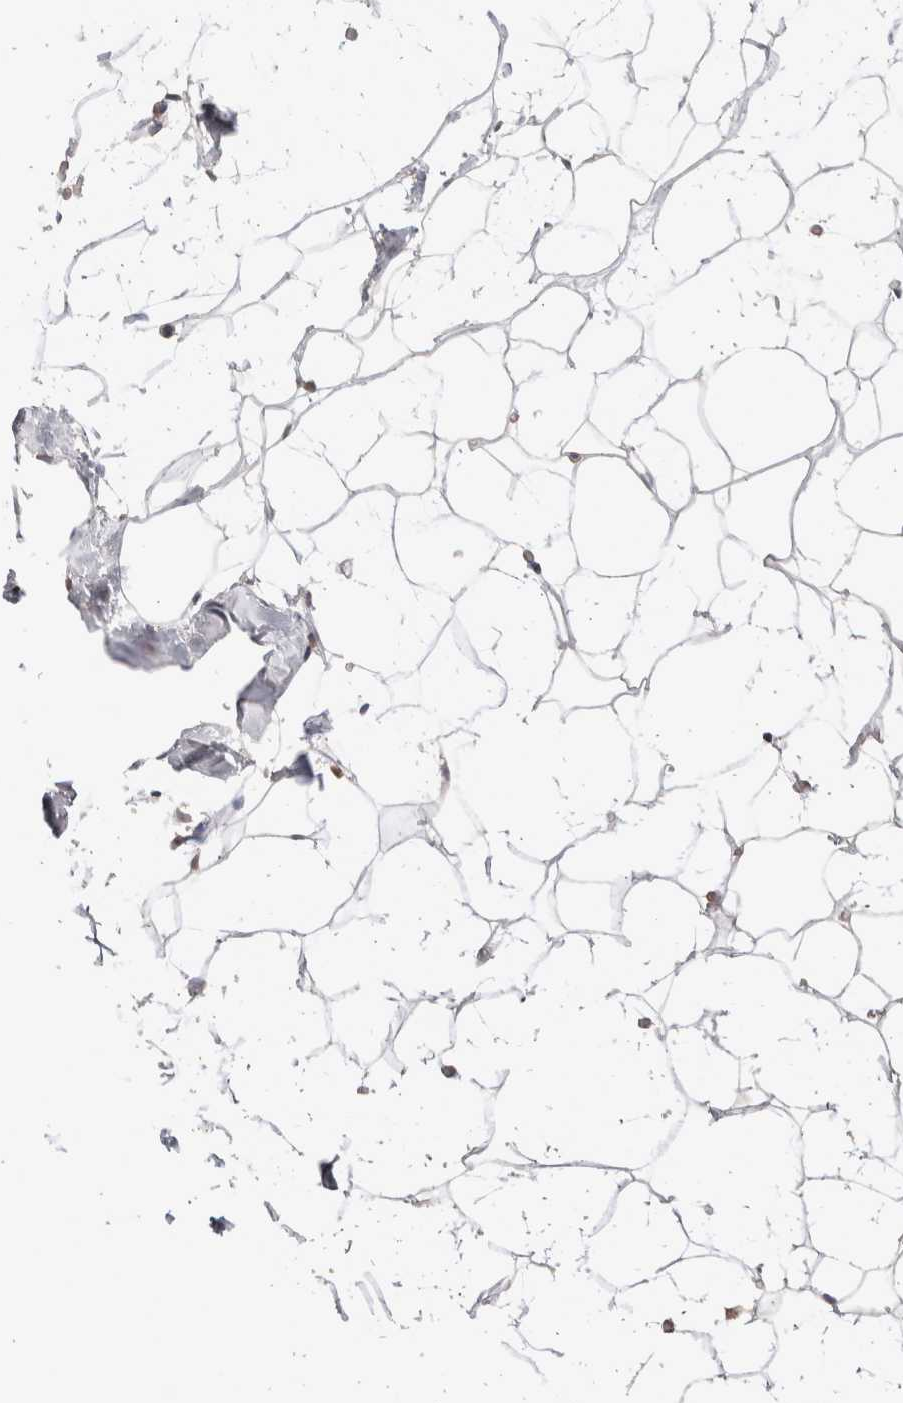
{"staining": {"intensity": "weak", "quantity": "<25%", "location": "nuclear"}, "tissue": "adipose tissue", "cell_type": "Adipocytes", "image_type": "normal", "snomed": [{"axis": "morphology", "description": "Normal tissue, NOS"}, {"axis": "morphology", "description": "Fibrosis, NOS"}, {"axis": "topography", "description": "Breast"}, {"axis": "topography", "description": "Adipose tissue"}], "caption": "The micrograph reveals no significant staining in adipocytes of adipose tissue.", "gene": "LGALS2", "patient": {"sex": "female", "age": 39}}